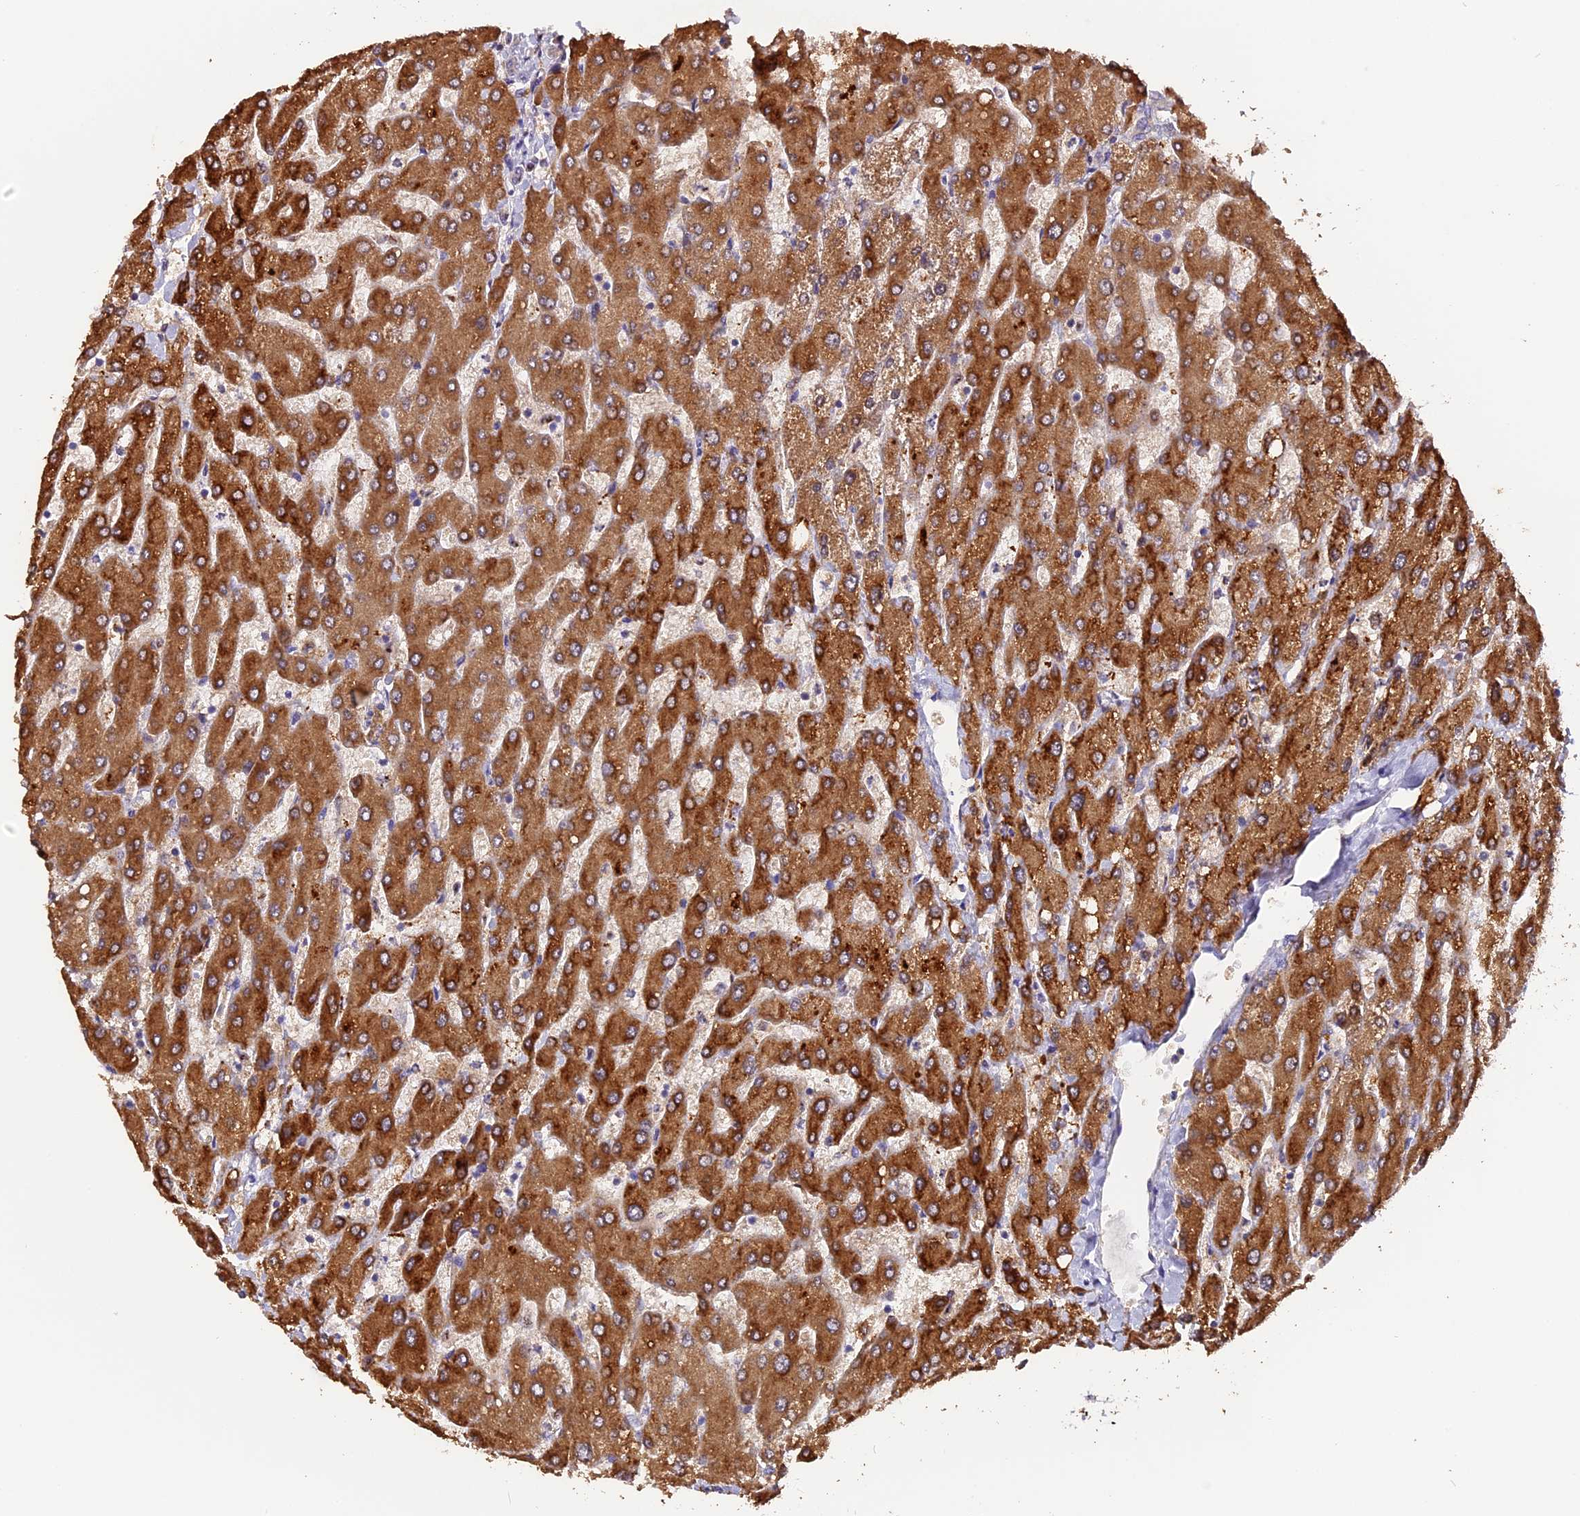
{"staining": {"intensity": "weak", "quantity": "<25%", "location": "cytoplasmic/membranous"}, "tissue": "liver", "cell_type": "Cholangiocytes", "image_type": "normal", "snomed": [{"axis": "morphology", "description": "Normal tissue, NOS"}, {"axis": "topography", "description": "Liver"}], "caption": "The immunohistochemistry (IHC) histopathology image has no significant expression in cholangiocytes of liver.", "gene": "TRMT1", "patient": {"sex": "male", "age": 55}}